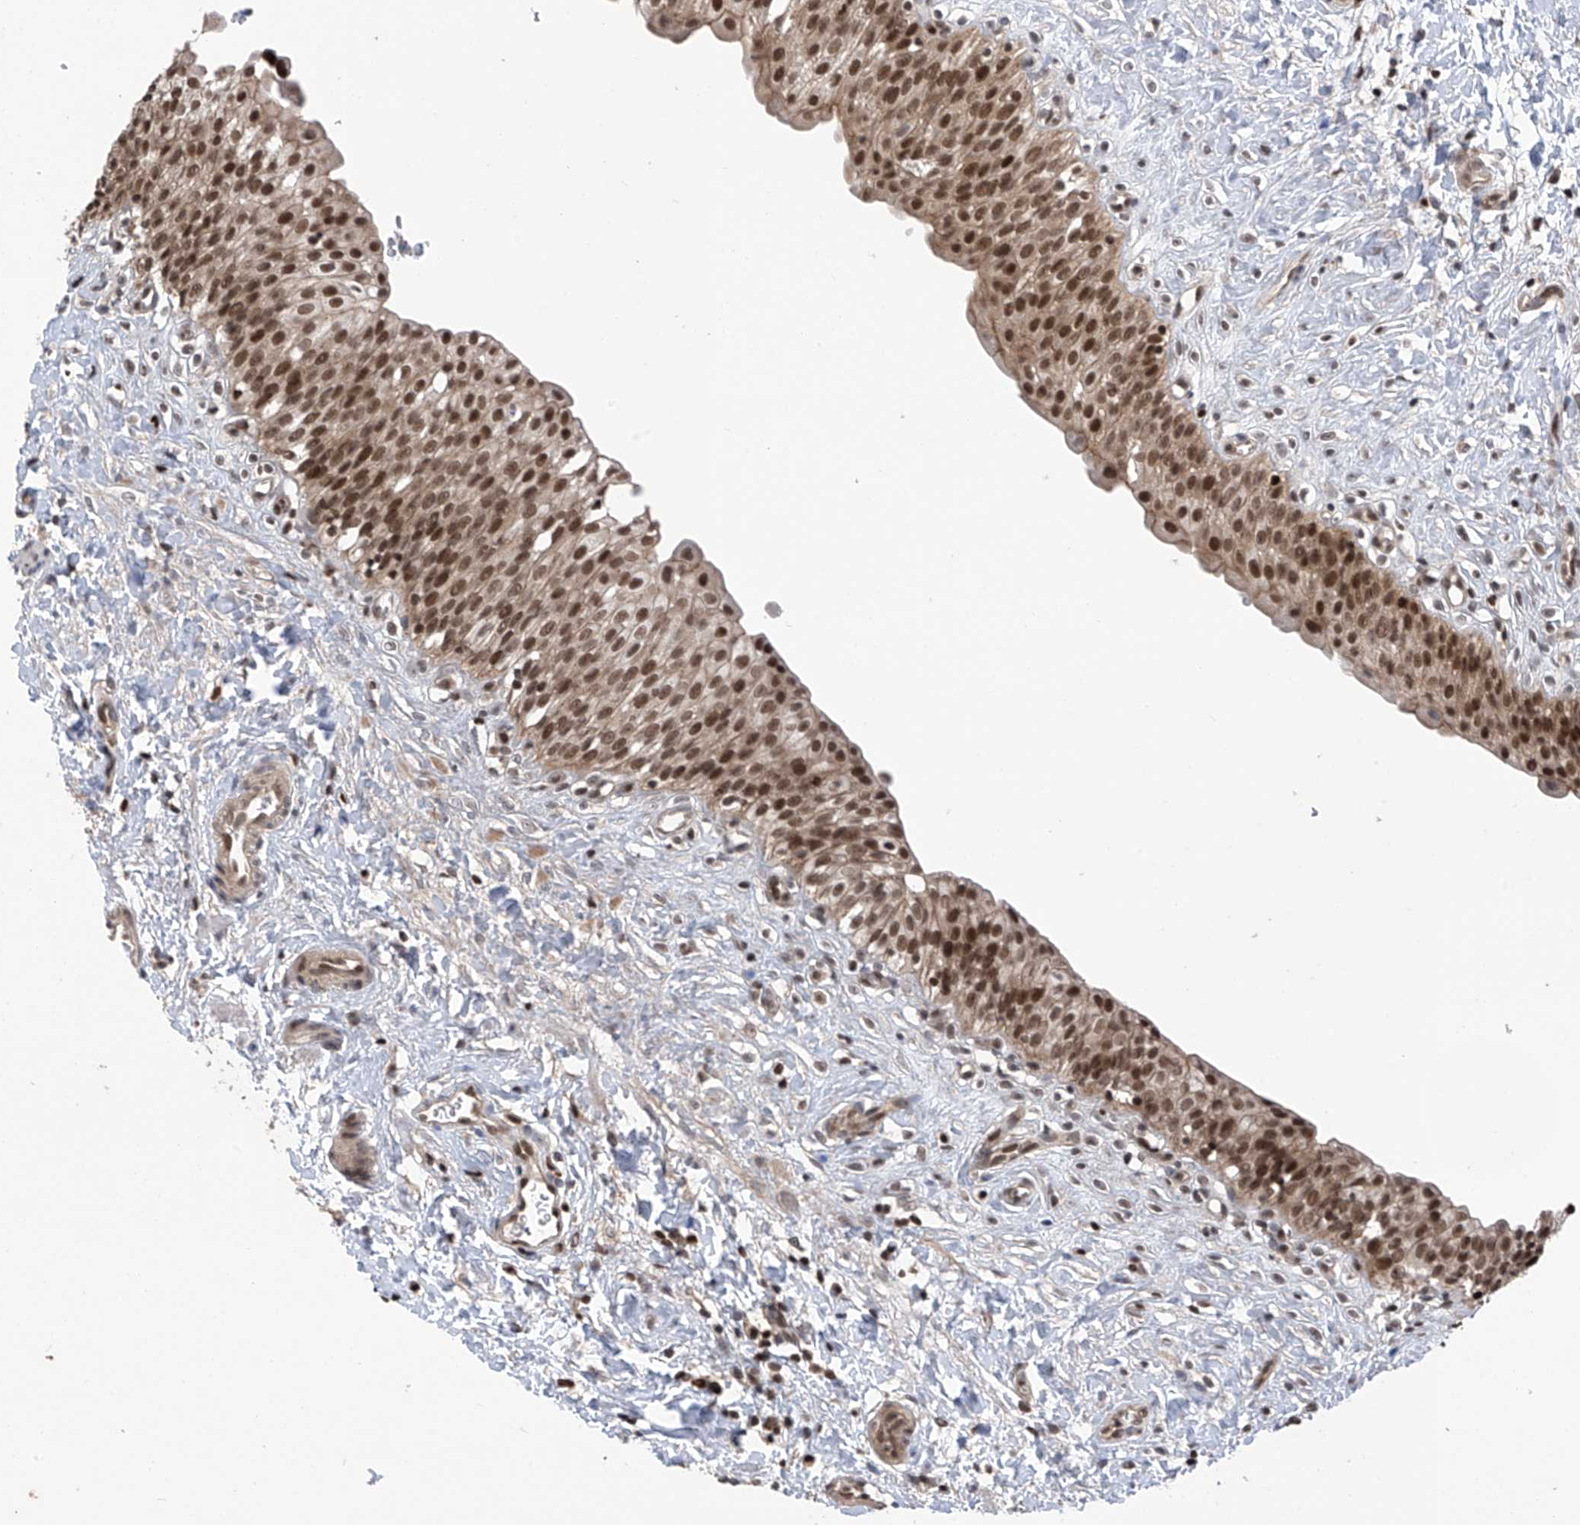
{"staining": {"intensity": "strong", "quantity": ">75%", "location": "cytoplasmic/membranous,nuclear"}, "tissue": "urinary bladder", "cell_type": "Urothelial cells", "image_type": "normal", "snomed": [{"axis": "morphology", "description": "Normal tissue, NOS"}, {"axis": "topography", "description": "Urinary bladder"}], "caption": "This photomicrograph exhibits immunohistochemistry (IHC) staining of benign human urinary bladder, with high strong cytoplasmic/membranous,nuclear positivity in about >75% of urothelial cells.", "gene": "DNAJC9", "patient": {"sex": "male", "age": 51}}